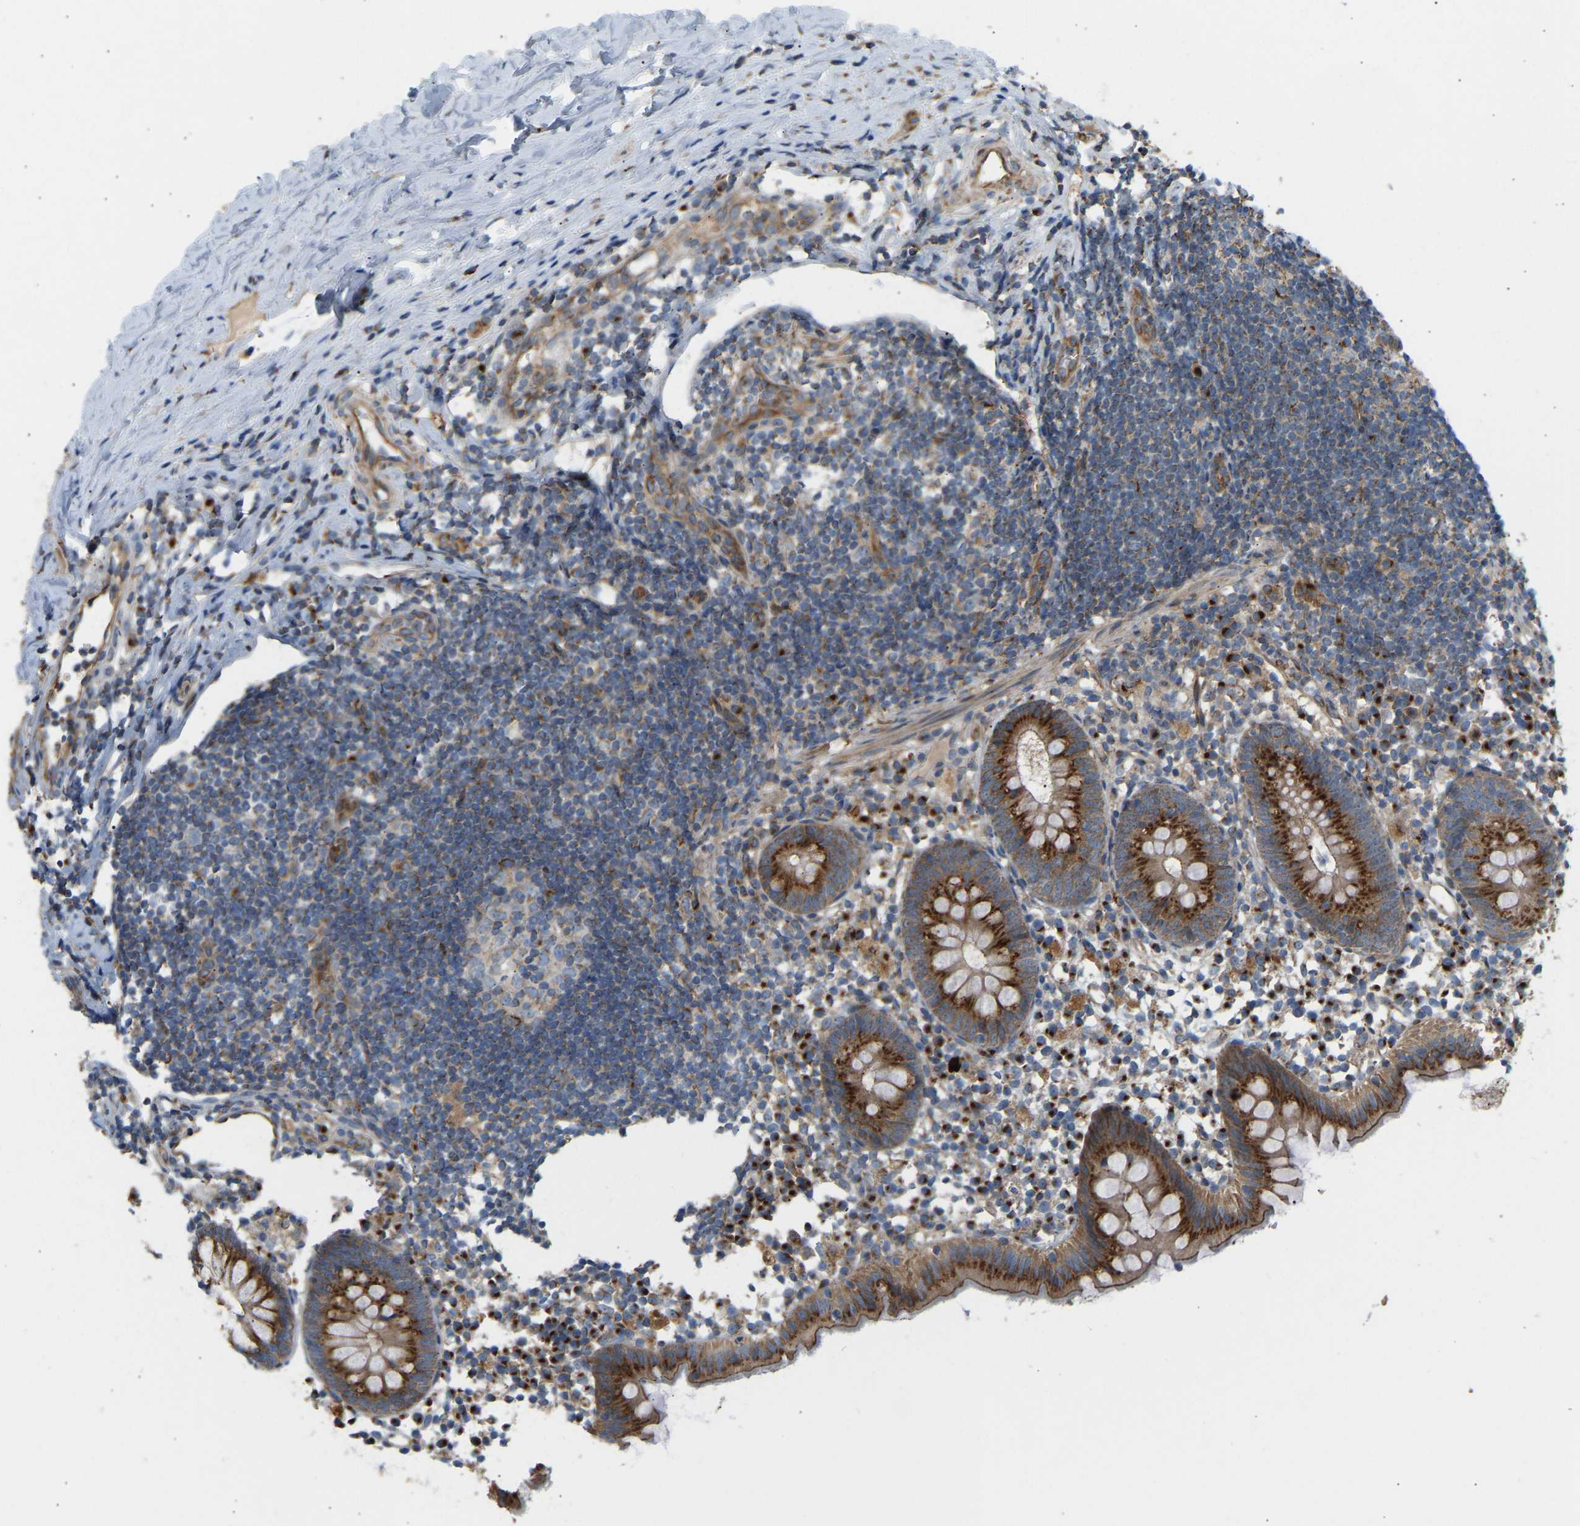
{"staining": {"intensity": "strong", "quantity": ">75%", "location": "cytoplasmic/membranous"}, "tissue": "appendix", "cell_type": "Glandular cells", "image_type": "normal", "snomed": [{"axis": "morphology", "description": "Normal tissue, NOS"}, {"axis": "topography", "description": "Appendix"}], "caption": "The micrograph exhibits a brown stain indicating the presence of a protein in the cytoplasmic/membranous of glandular cells in appendix.", "gene": "YIPF2", "patient": {"sex": "female", "age": 20}}